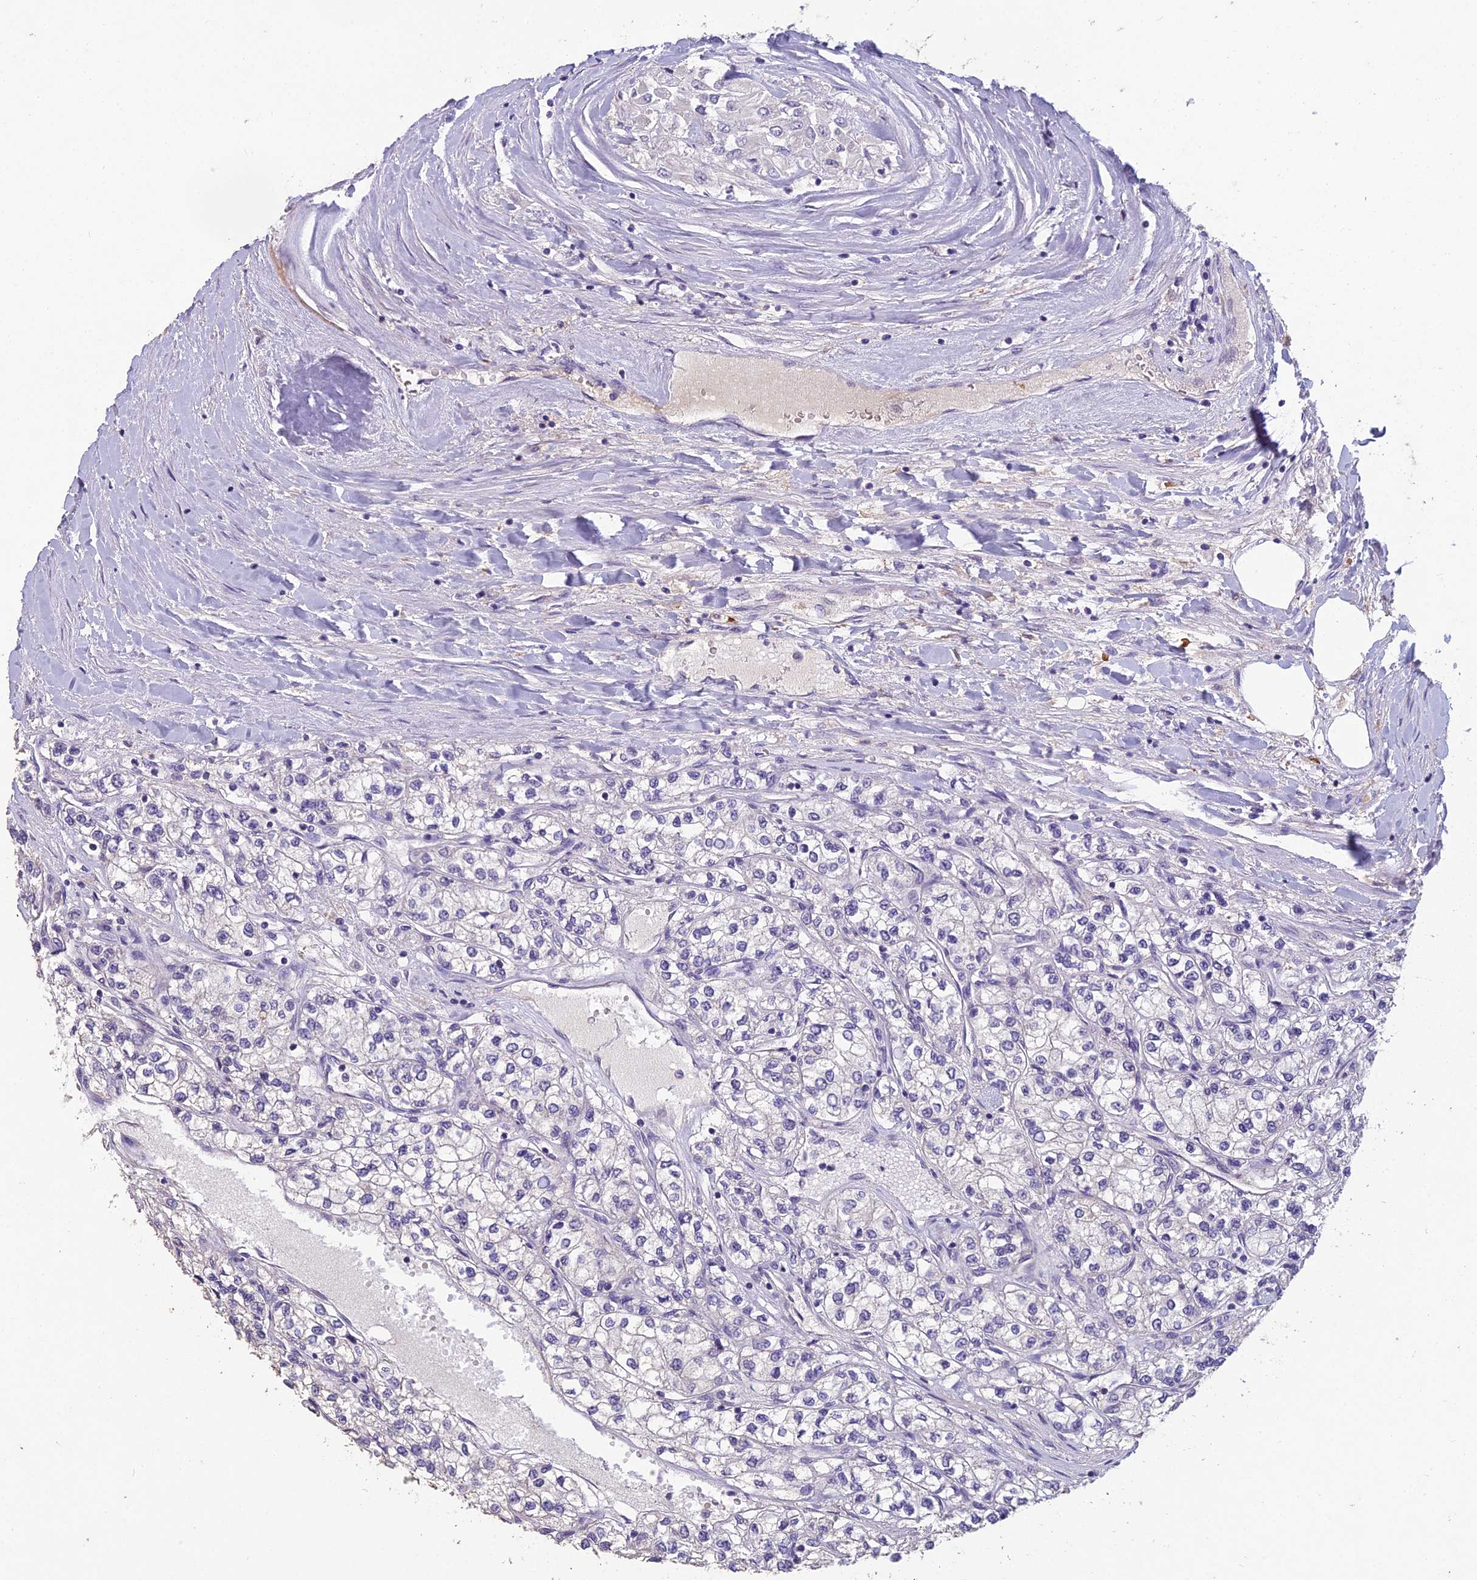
{"staining": {"intensity": "negative", "quantity": "none", "location": "none"}, "tissue": "renal cancer", "cell_type": "Tumor cells", "image_type": "cancer", "snomed": [{"axis": "morphology", "description": "Adenocarcinoma, NOS"}, {"axis": "topography", "description": "Kidney"}], "caption": "Immunohistochemistry photomicrograph of neoplastic tissue: human renal cancer stained with DAB demonstrates no significant protein staining in tumor cells.", "gene": "CEACAM16", "patient": {"sex": "male", "age": 80}}